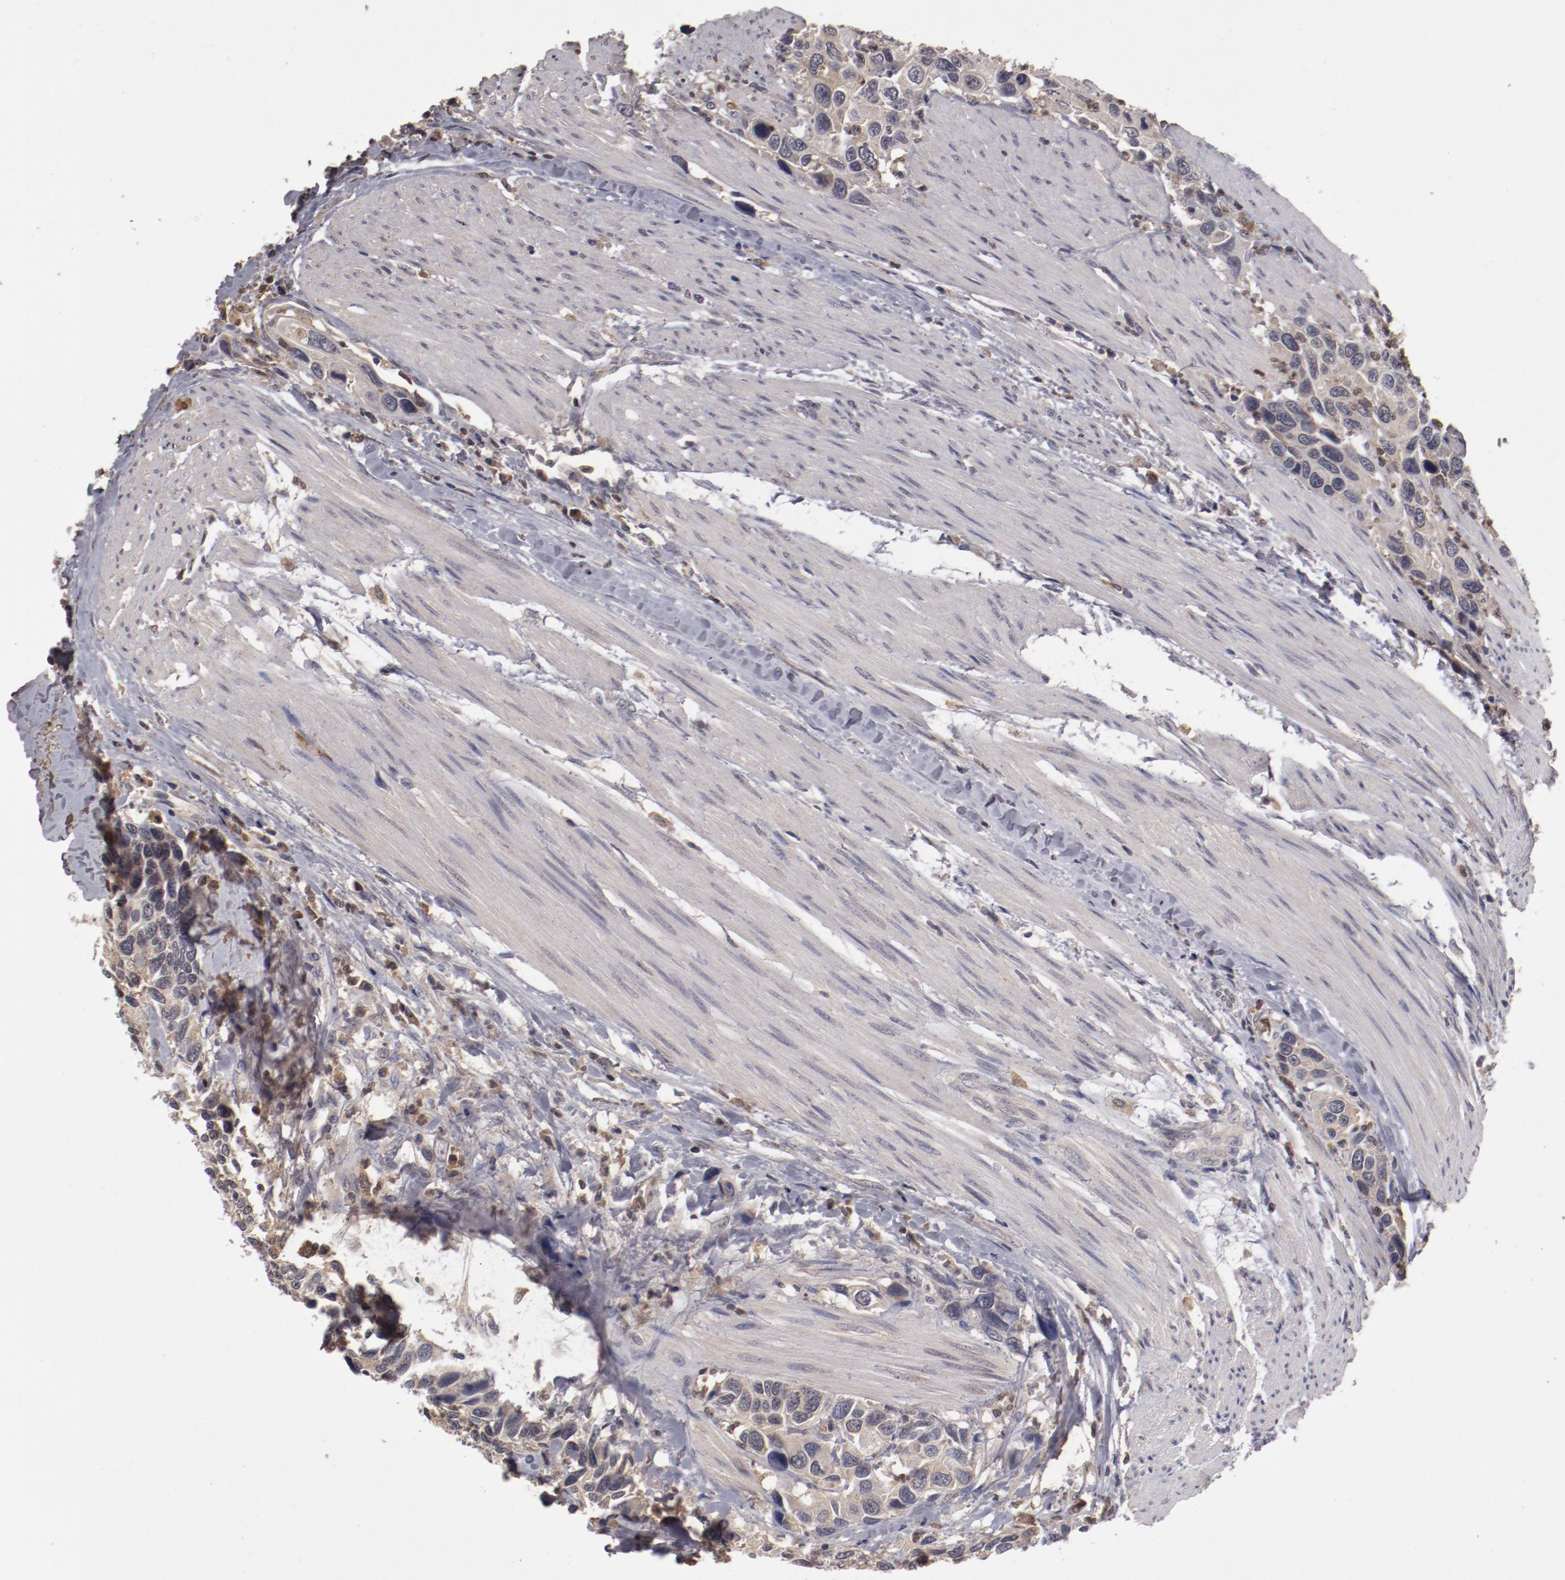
{"staining": {"intensity": "moderate", "quantity": ">75%", "location": "cytoplasmic/membranous"}, "tissue": "urothelial cancer", "cell_type": "Tumor cells", "image_type": "cancer", "snomed": [{"axis": "morphology", "description": "Urothelial carcinoma, High grade"}, {"axis": "topography", "description": "Urinary bladder"}], "caption": "Immunohistochemical staining of urothelial carcinoma (high-grade) displays medium levels of moderate cytoplasmic/membranous expression in approximately >75% of tumor cells.", "gene": "CP", "patient": {"sex": "male", "age": 66}}